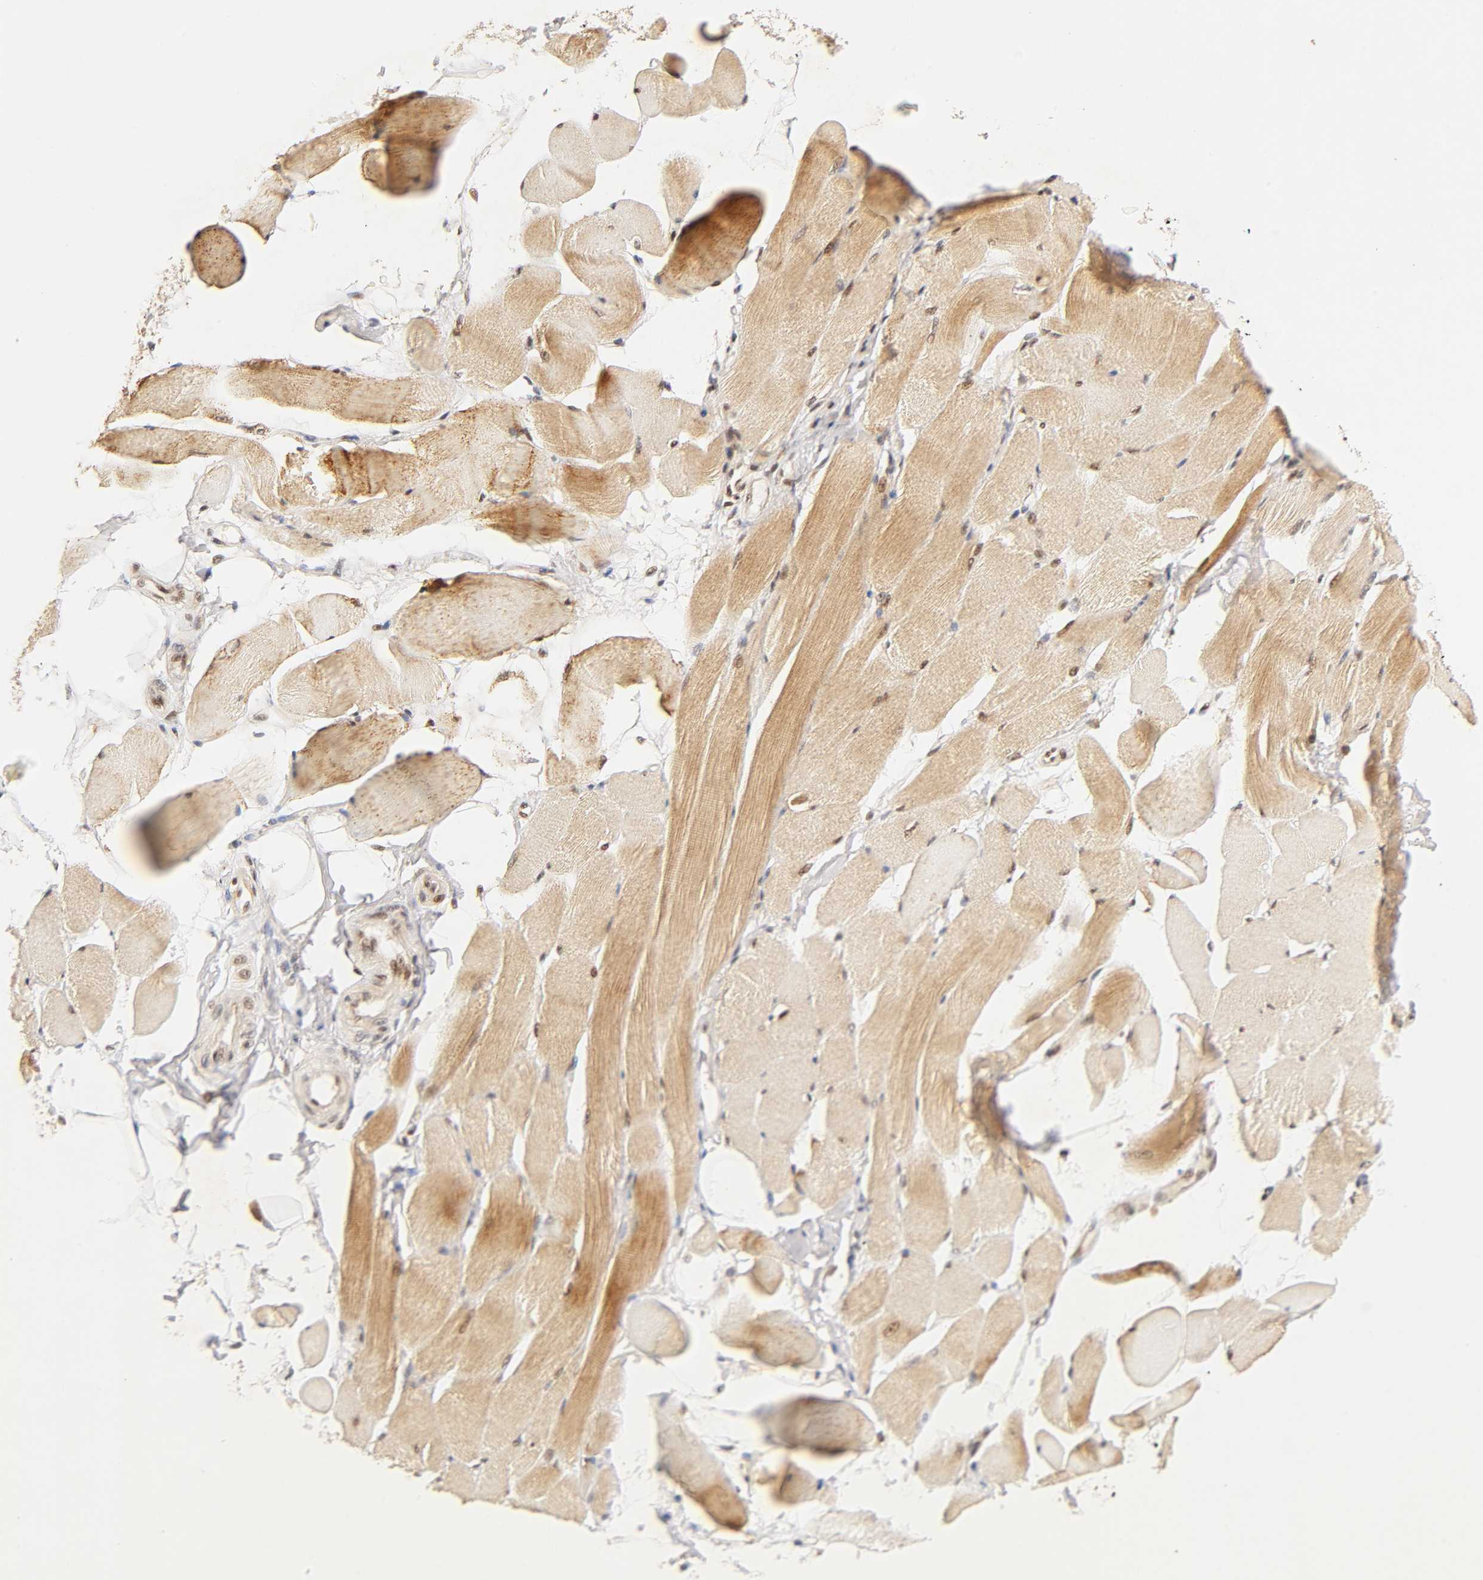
{"staining": {"intensity": "moderate", "quantity": "25%-75%", "location": "cytoplasmic/membranous"}, "tissue": "skeletal muscle", "cell_type": "Myocytes", "image_type": "normal", "snomed": [{"axis": "morphology", "description": "Normal tissue, NOS"}, {"axis": "topography", "description": "Skeletal muscle"}, {"axis": "topography", "description": "Peripheral nerve tissue"}], "caption": "High-magnification brightfield microscopy of normal skeletal muscle stained with DAB (3,3'-diaminobenzidine) (brown) and counterstained with hematoxylin (blue). myocytes exhibit moderate cytoplasmic/membranous expression is seen in about25%-75% of cells.", "gene": "TAF10", "patient": {"sex": "female", "age": 84}}